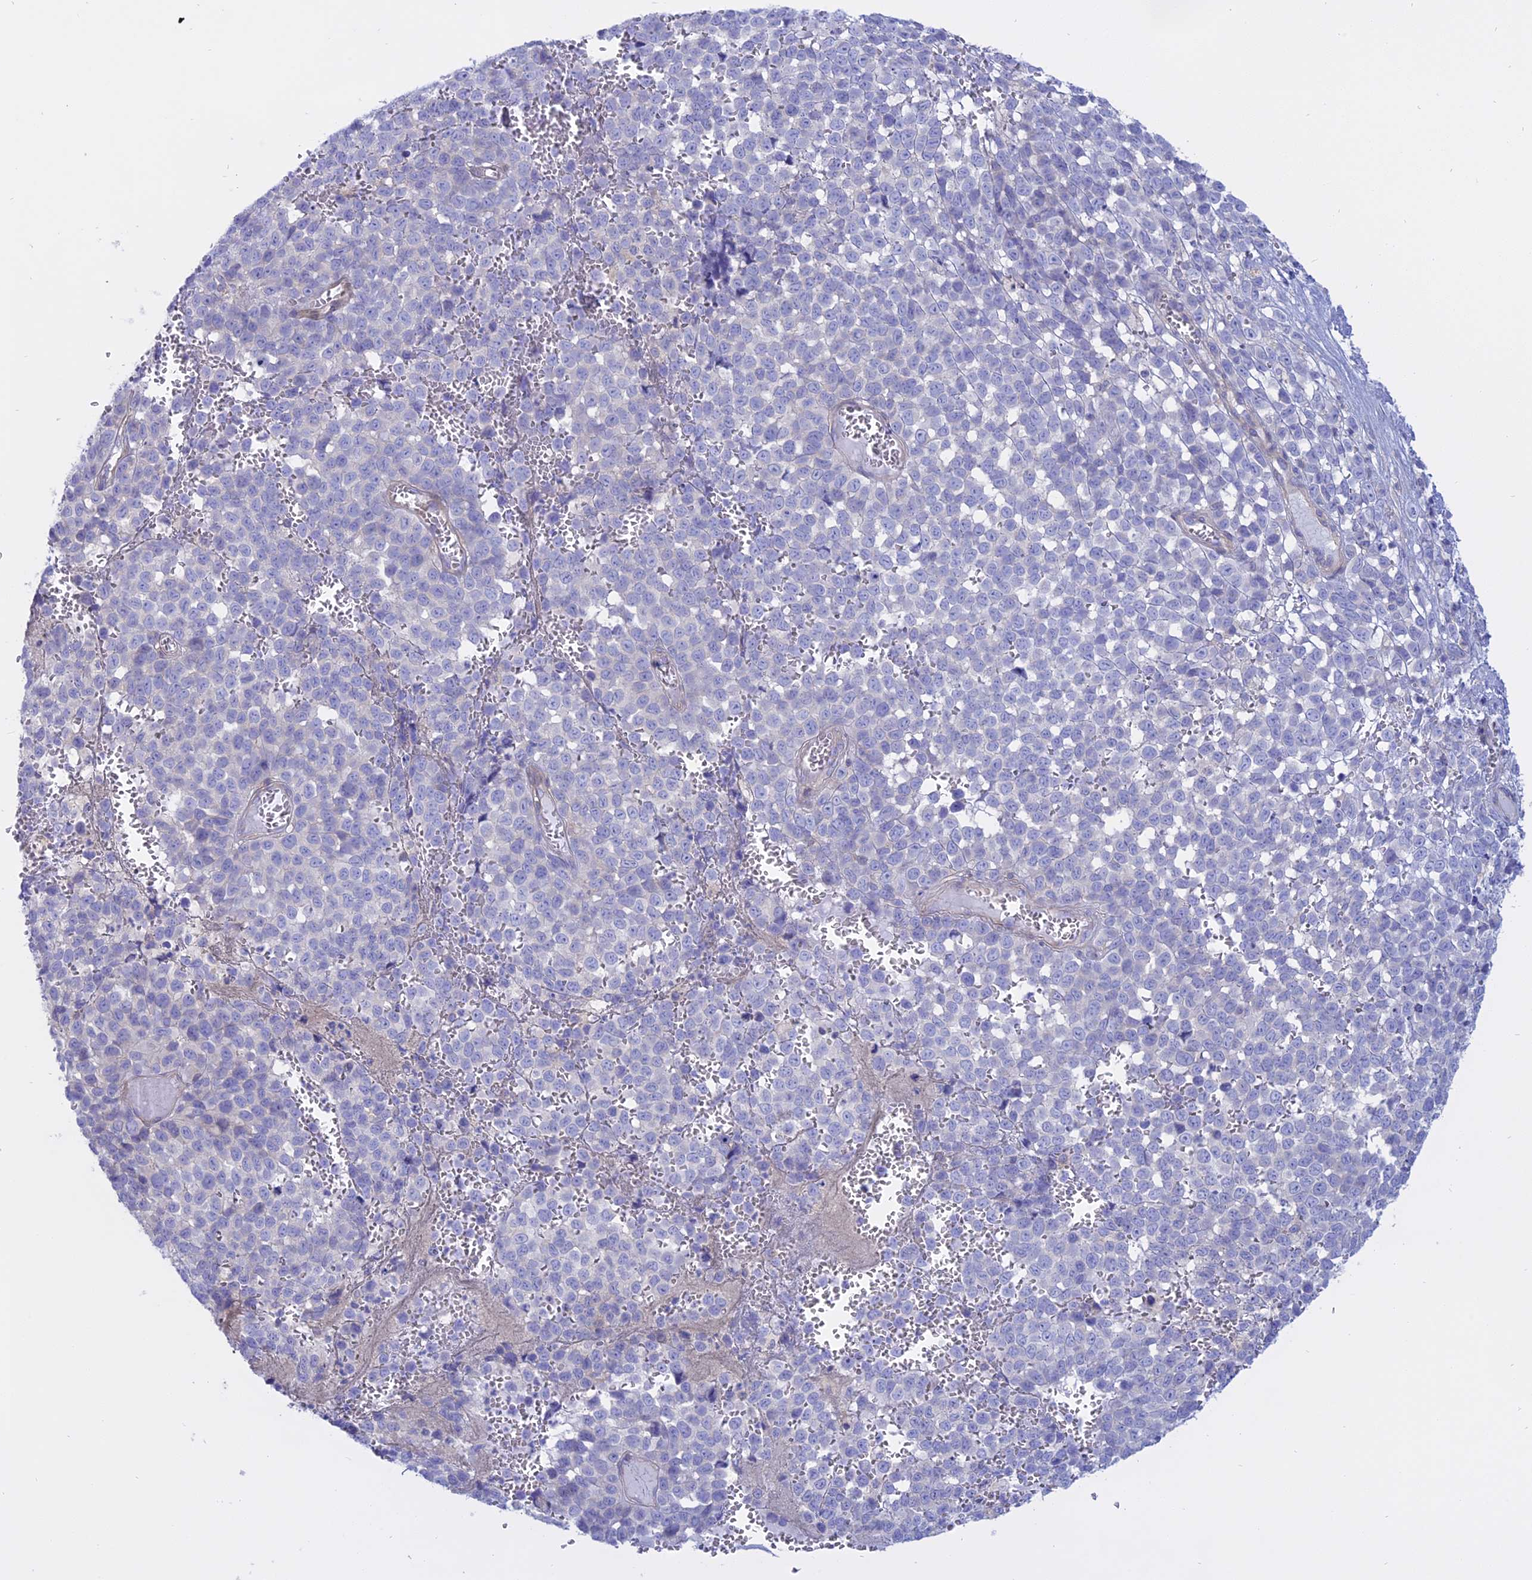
{"staining": {"intensity": "negative", "quantity": "none", "location": "none"}, "tissue": "melanoma", "cell_type": "Tumor cells", "image_type": "cancer", "snomed": [{"axis": "morphology", "description": "Malignant melanoma, NOS"}, {"axis": "topography", "description": "Nose, NOS"}], "caption": "Micrograph shows no significant protein staining in tumor cells of melanoma. (Brightfield microscopy of DAB (3,3'-diaminobenzidine) IHC at high magnification).", "gene": "AHCYL1", "patient": {"sex": "female", "age": 48}}